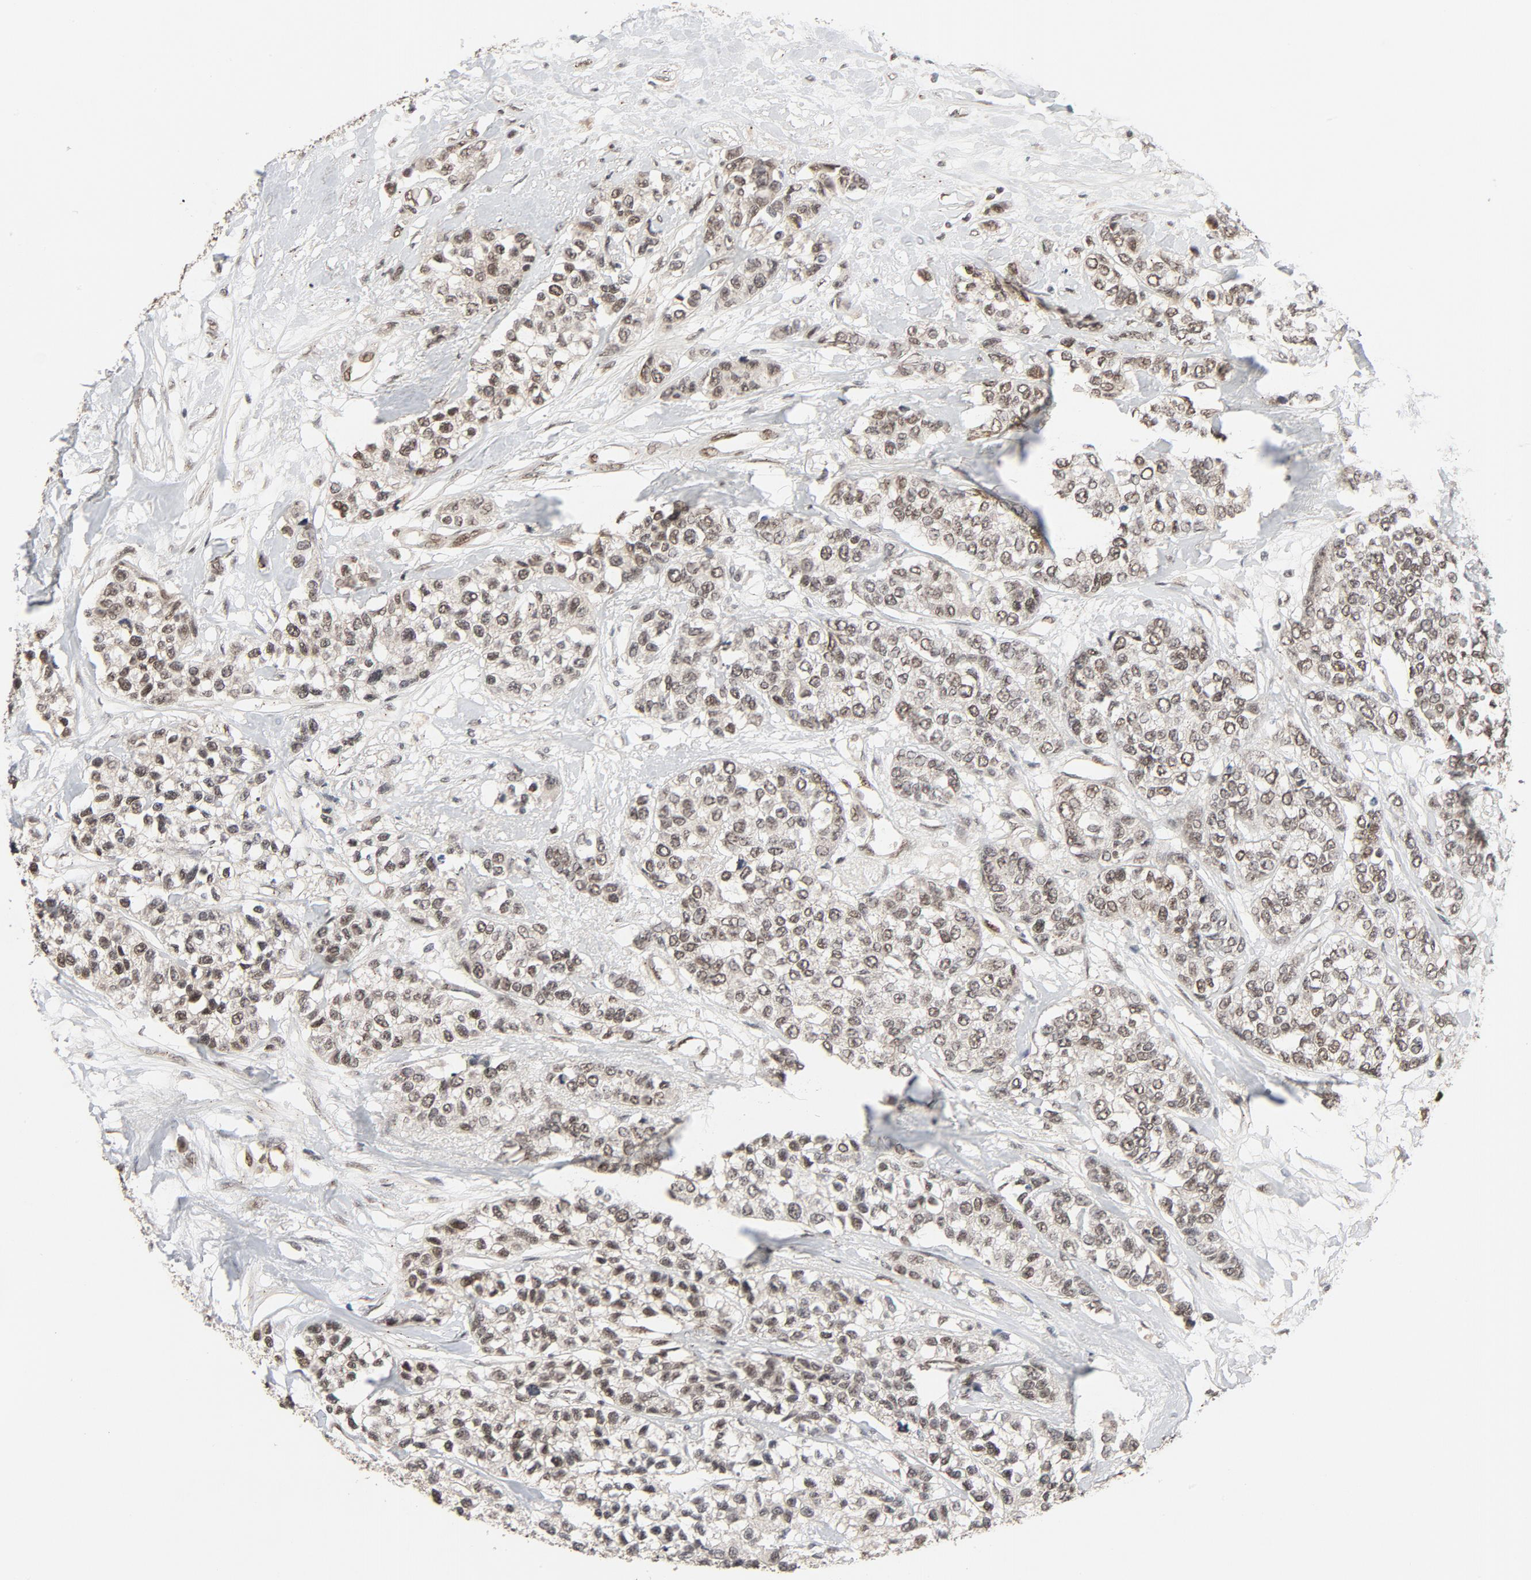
{"staining": {"intensity": "moderate", "quantity": ">75%", "location": "nuclear"}, "tissue": "breast cancer", "cell_type": "Tumor cells", "image_type": "cancer", "snomed": [{"axis": "morphology", "description": "Duct carcinoma"}, {"axis": "topography", "description": "Breast"}], "caption": "Tumor cells show moderate nuclear positivity in about >75% of cells in breast cancer (intraductal carcinoma).", "gene": "SMARCD1", "patient": {"sex": "female", "age": 51}}